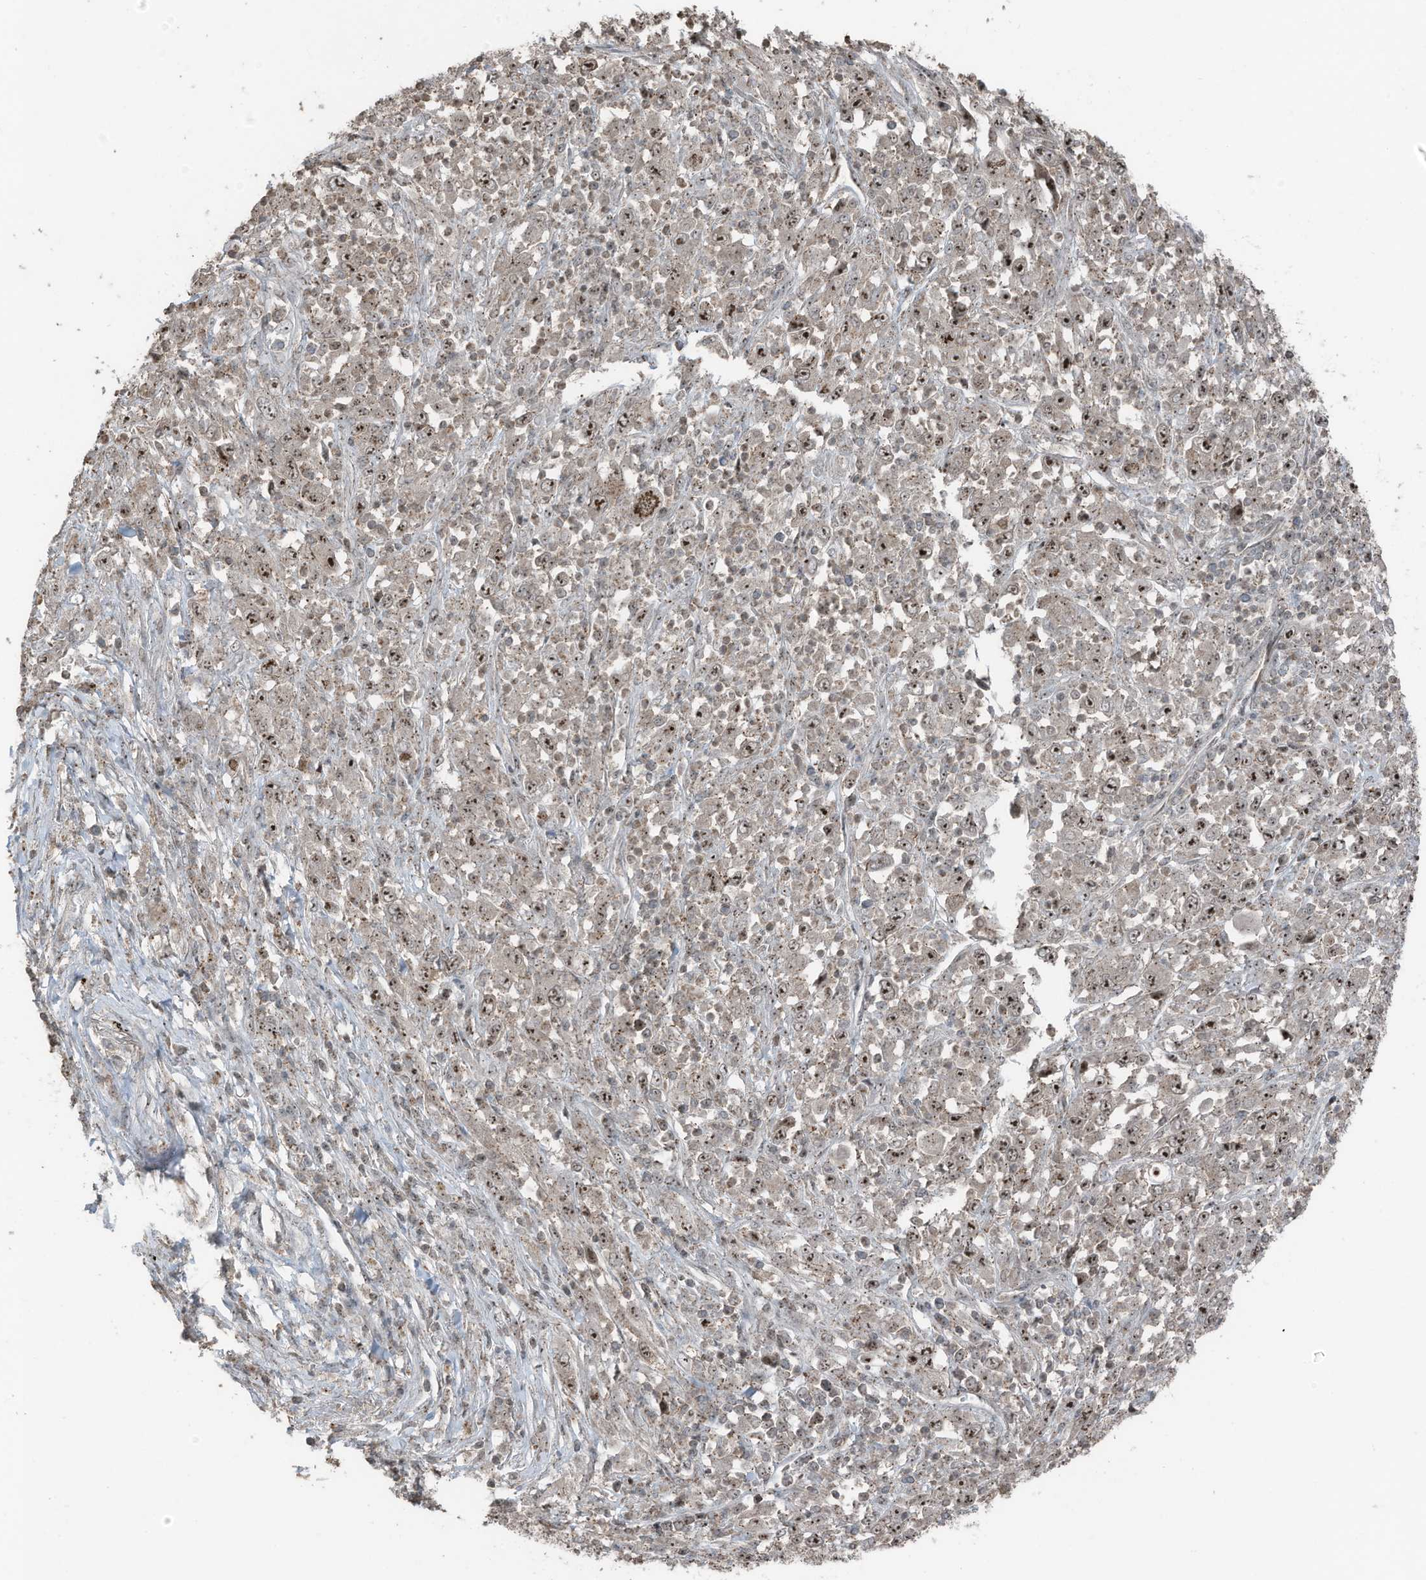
{"staining": {"intensity": "moderate", "quantity": ">75%", "location": "nuclear"}, "tissue": "melanoma", "cell_type": "Tumor cells", "image_type": "cancer", "snomed": [{"axis": "morphology", "description": "Malignant melanoma, Metastatic site"}, {"axis": "topography", "description": "Skin"}], "caption": "Malignant melanoma (metastatic site) tissue reveals moderate nuclear expression in approximately >75% of tumor cells, visualized by immunohistochemistry.", "gene": "UTP3", "patient": {"sex": "female", "age": 56}}